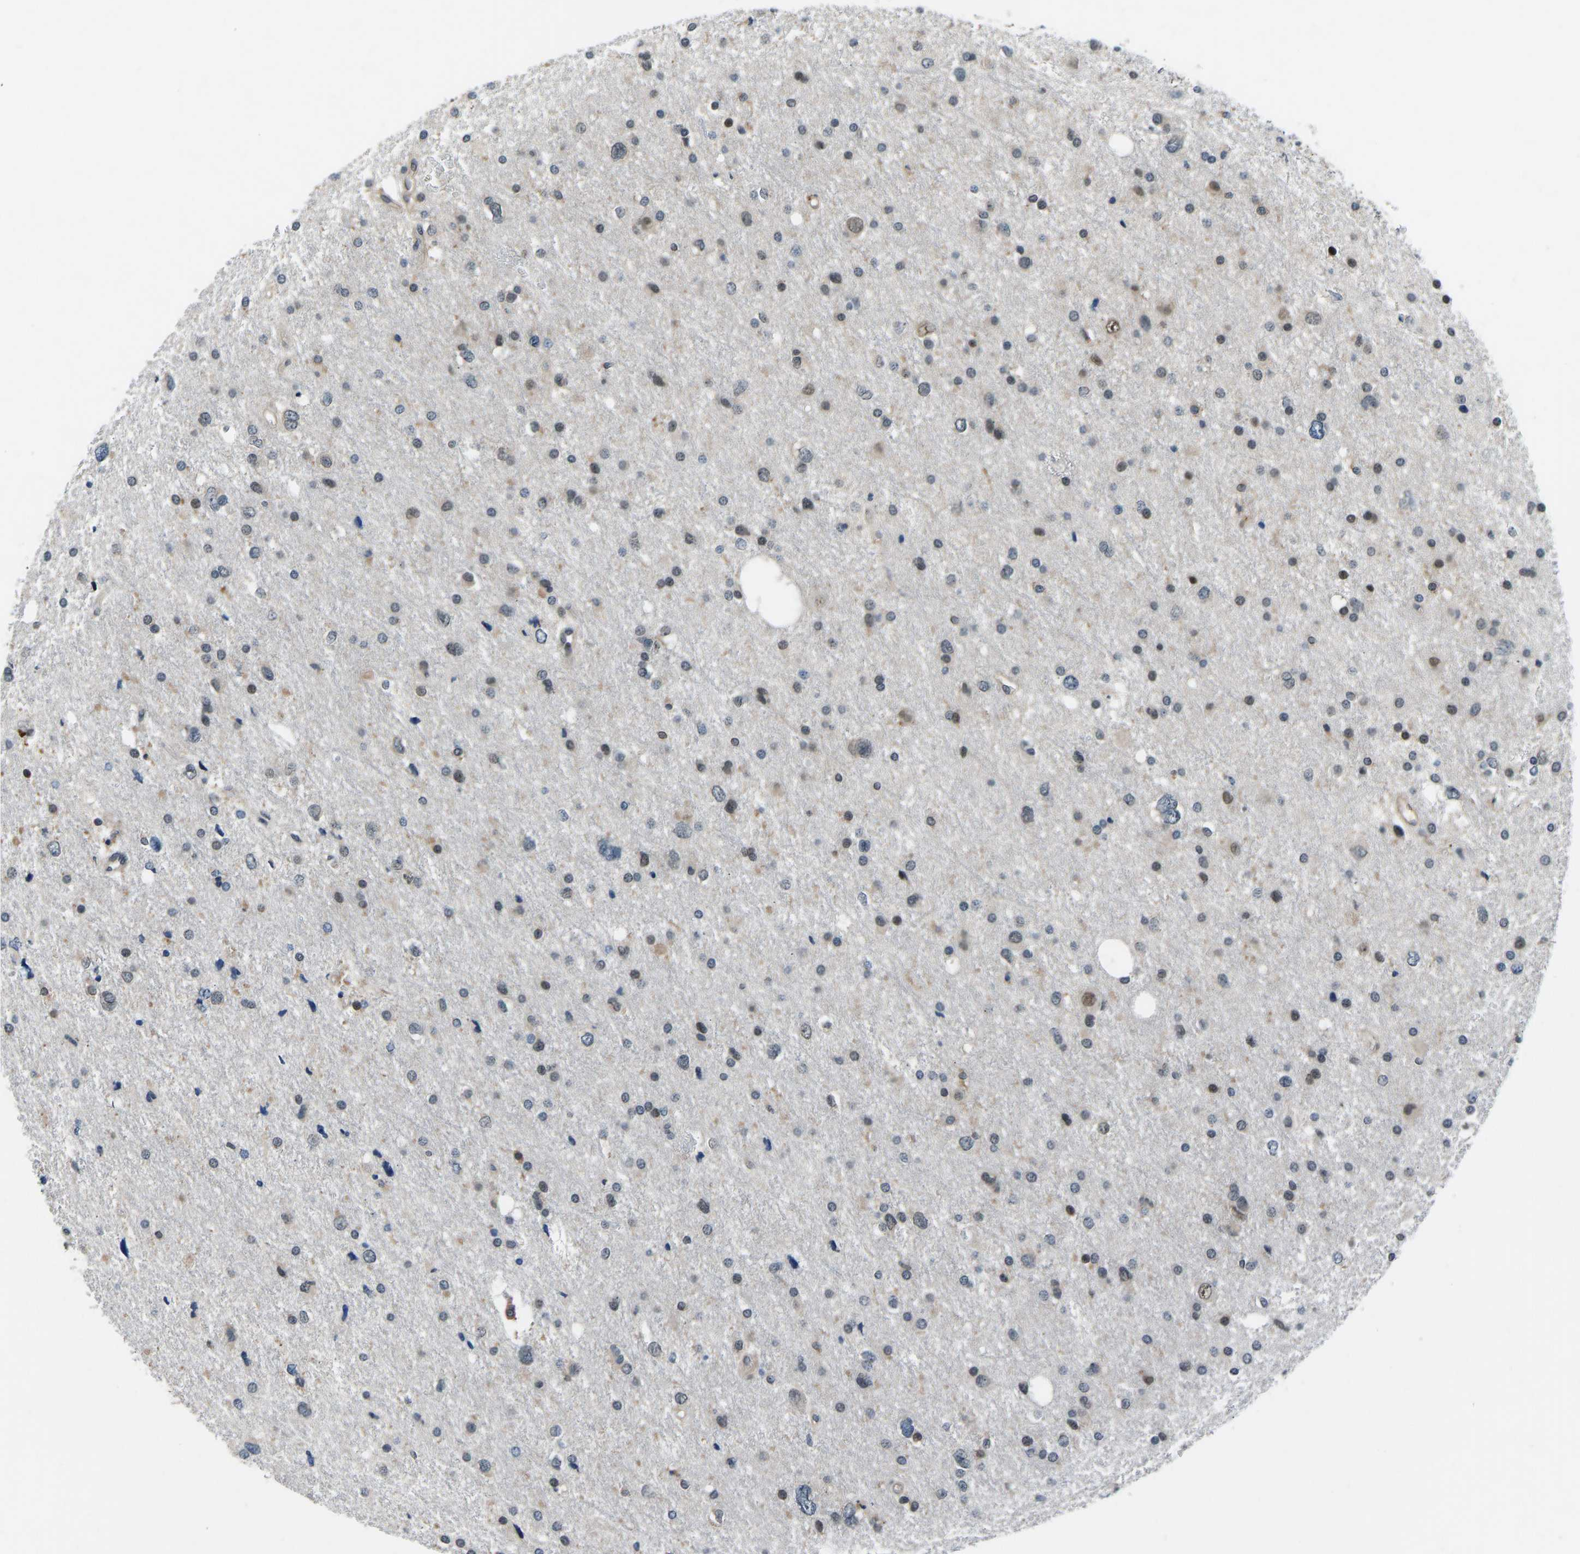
{"staining": {"intensity": "moderate", "quantity": "25%-75%", "location": "nuclear"}, "tissue": "glioma", "cell_type": "Tumor cells", "image_type": "cancer", "snomed": [{"axis": "morphology", "description": "Glioma, malignant, Low grade"}, {"axis": "topography", "description": "Brain"}], "caption": "Glioma tissue displays moderate nuclear staining in about 25%-75% of tumor cells, visualized by immunohistochemistry. (brown staining indicates protein expression, while blue staining denotes nuclei).", "gene": "RLIM", "patient": {"sex": "female", "age": 37}}